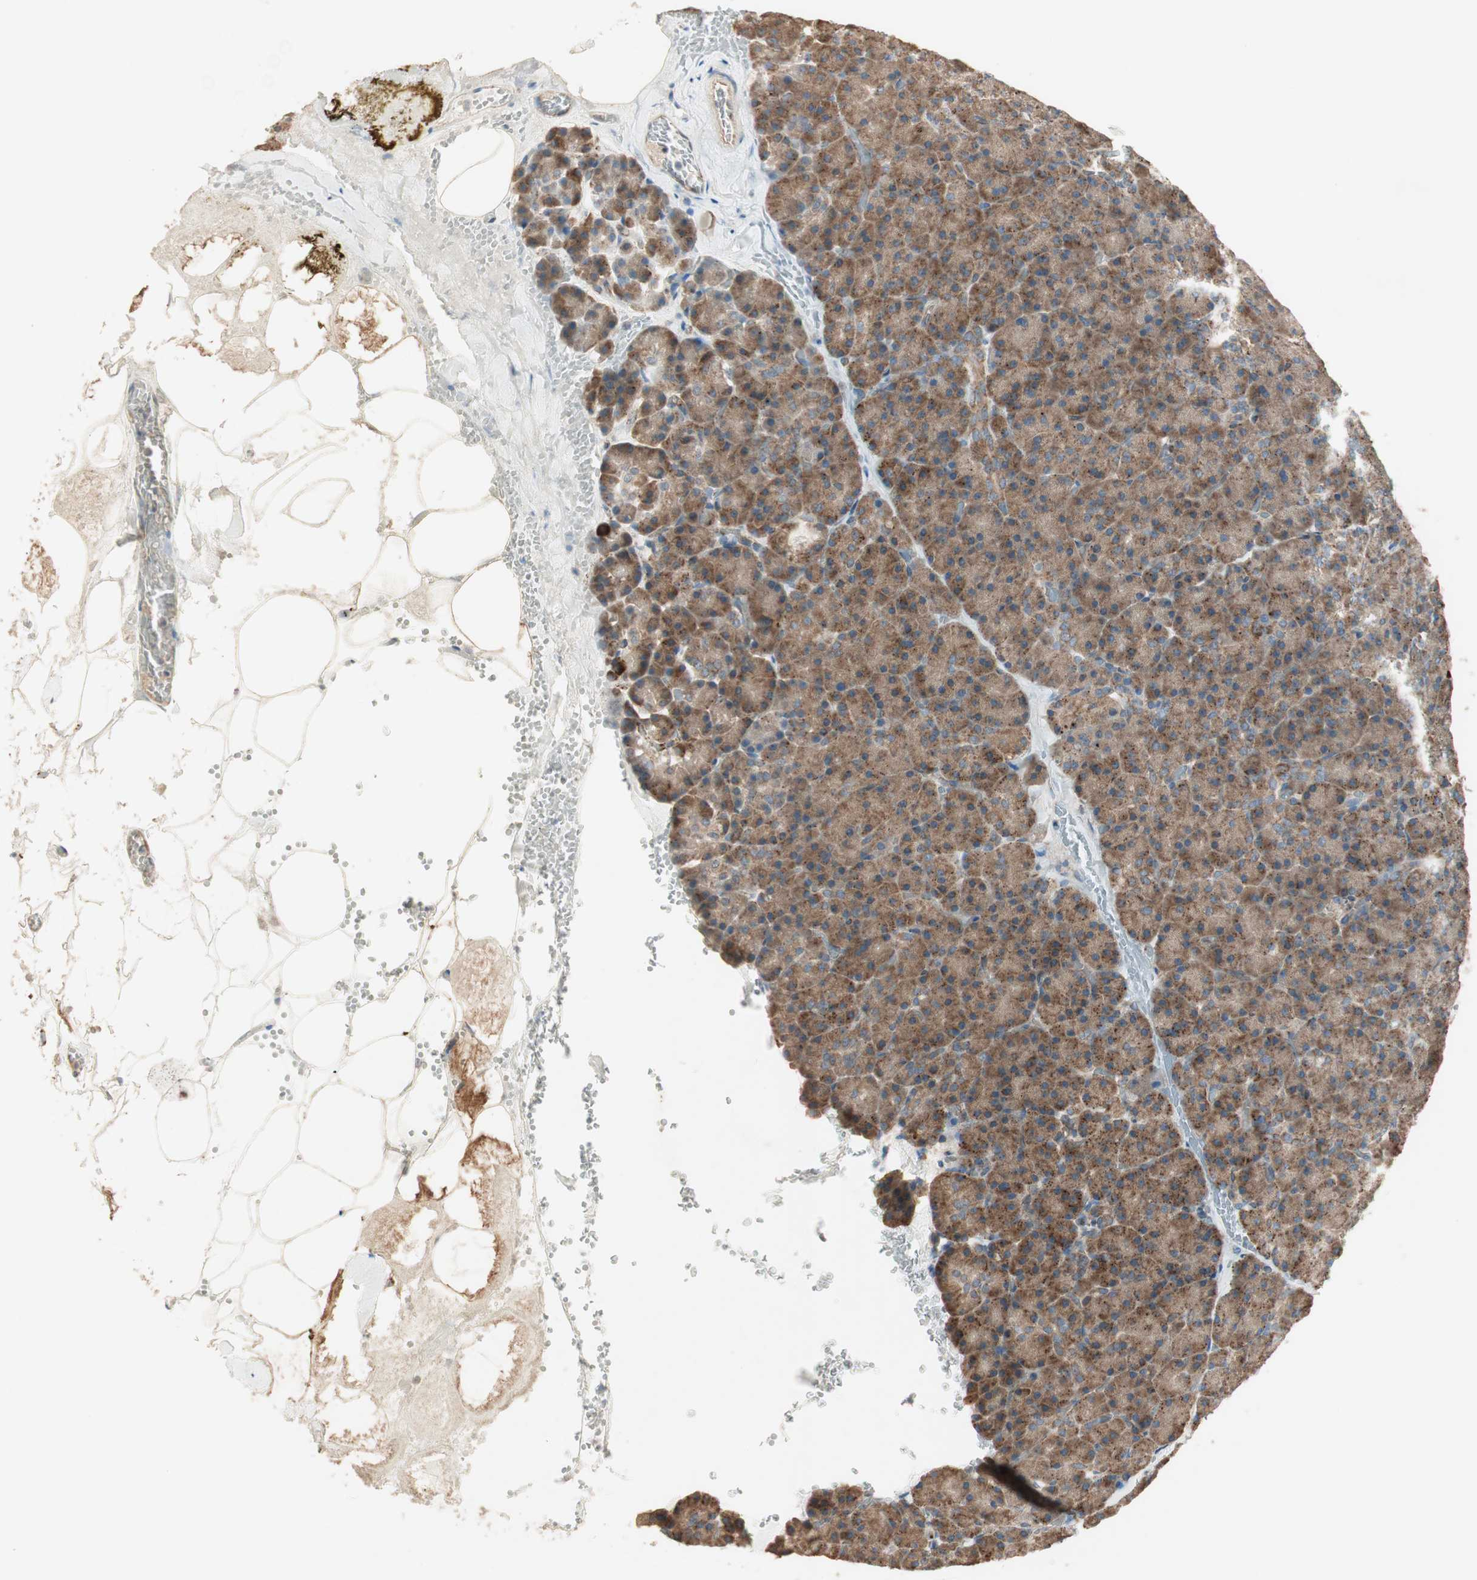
{"staining": {"intensity": "strong", "quantity": ">75%", "location": "cytoplasmic/membranous"}, "tissue": "pancreas", "cell_type": "Exocrine glandular cells", "image_type": "normal", "snomed": [{"axis": "morphology", "description": "Normal tissue, NOS"}, {"axis": "topography", "description": "Pancreas"}], "caption": "The image reveals staining of normal pancreas, revealing strong cytoplasmic/membranous protein staining (brown color) within exocrine glandular cells.", "gene": "CHADL", "patient": {"sex": "female", "age": 35}}